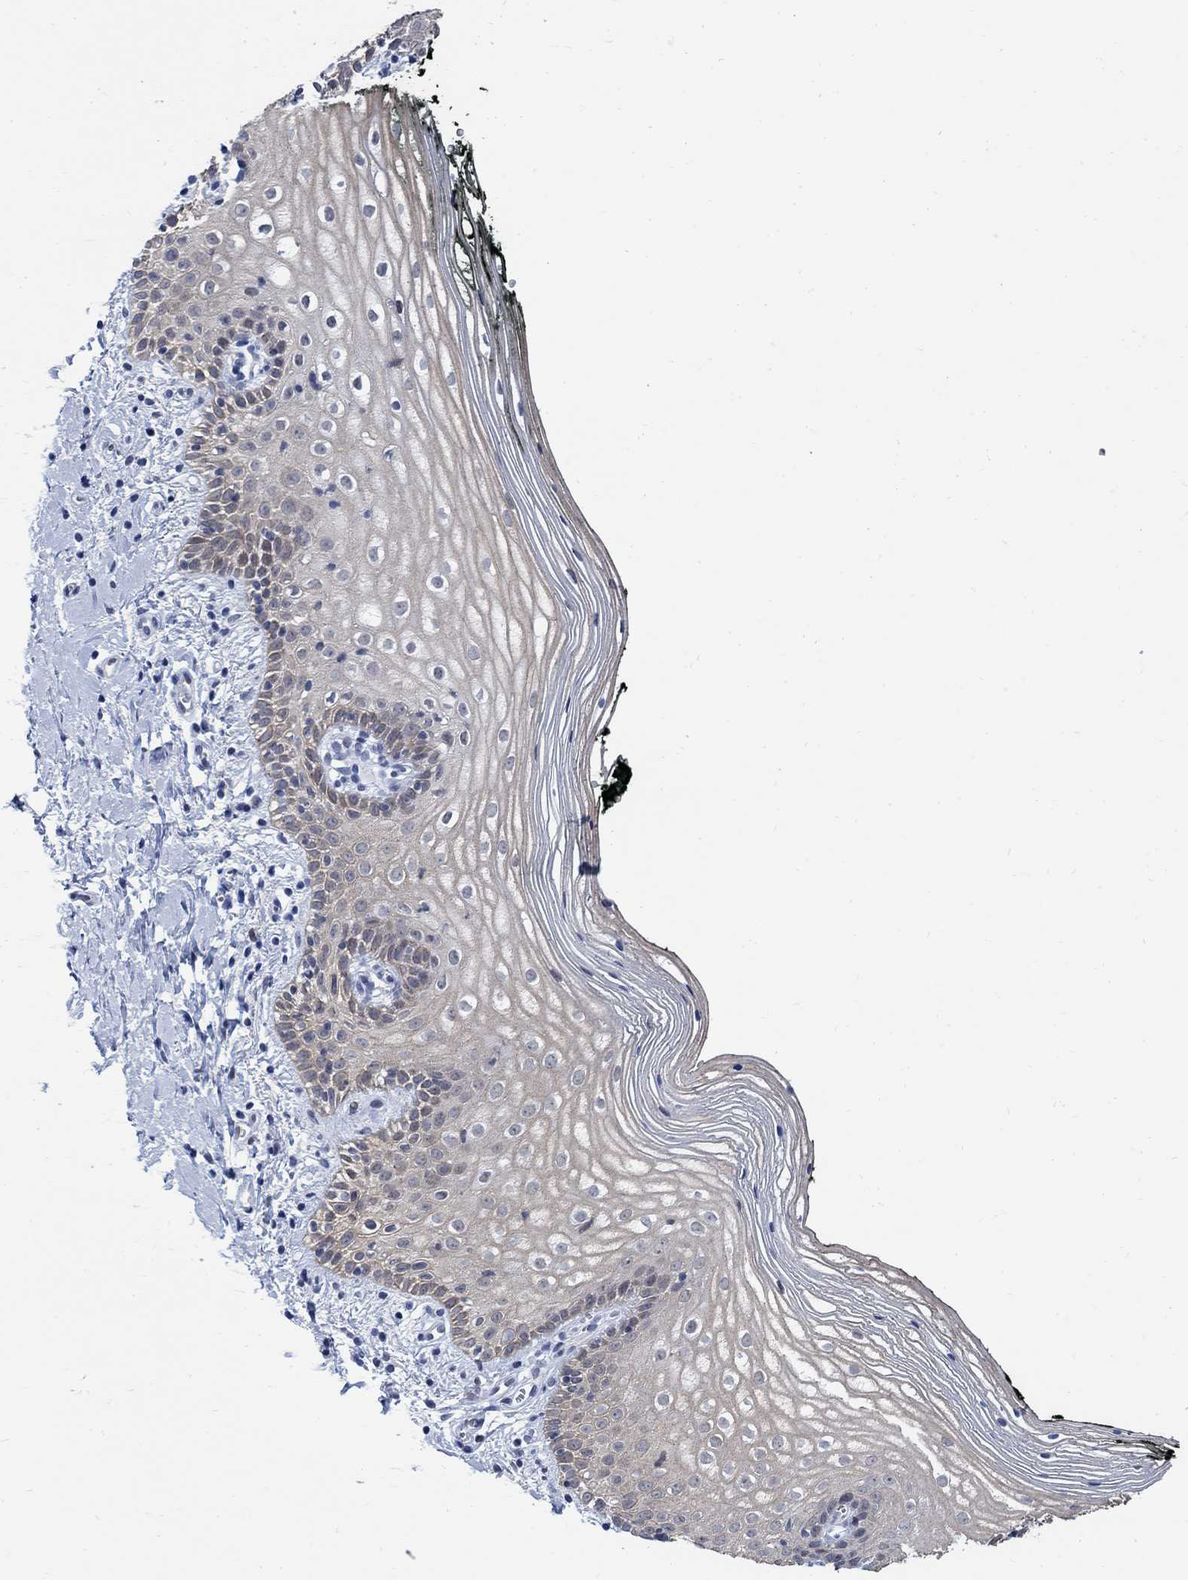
{"staining": {"intensity": "weak", "quantity": "25%-75%", "location": "cytoplasmic/membranous"}, "tissue": "vagina", "cell_type": "Squamous epithelial cells", "image_type": "normal", "snomed": [{"axis": "morphology", "description": "Normal tissue, NOS"}, {"axis": "topography", "description": "Vagina"}], "caption": "A brown stain shows weak cytoplasmic/membranous positivity of a protein in squamous epithelial cells of benign vagina. Immunohistochemistry (ihc) stains the protein in brown and the nuclei are stained blue.", "gene": "DLK1", "patient": {"sex": "female", "age": 47}}